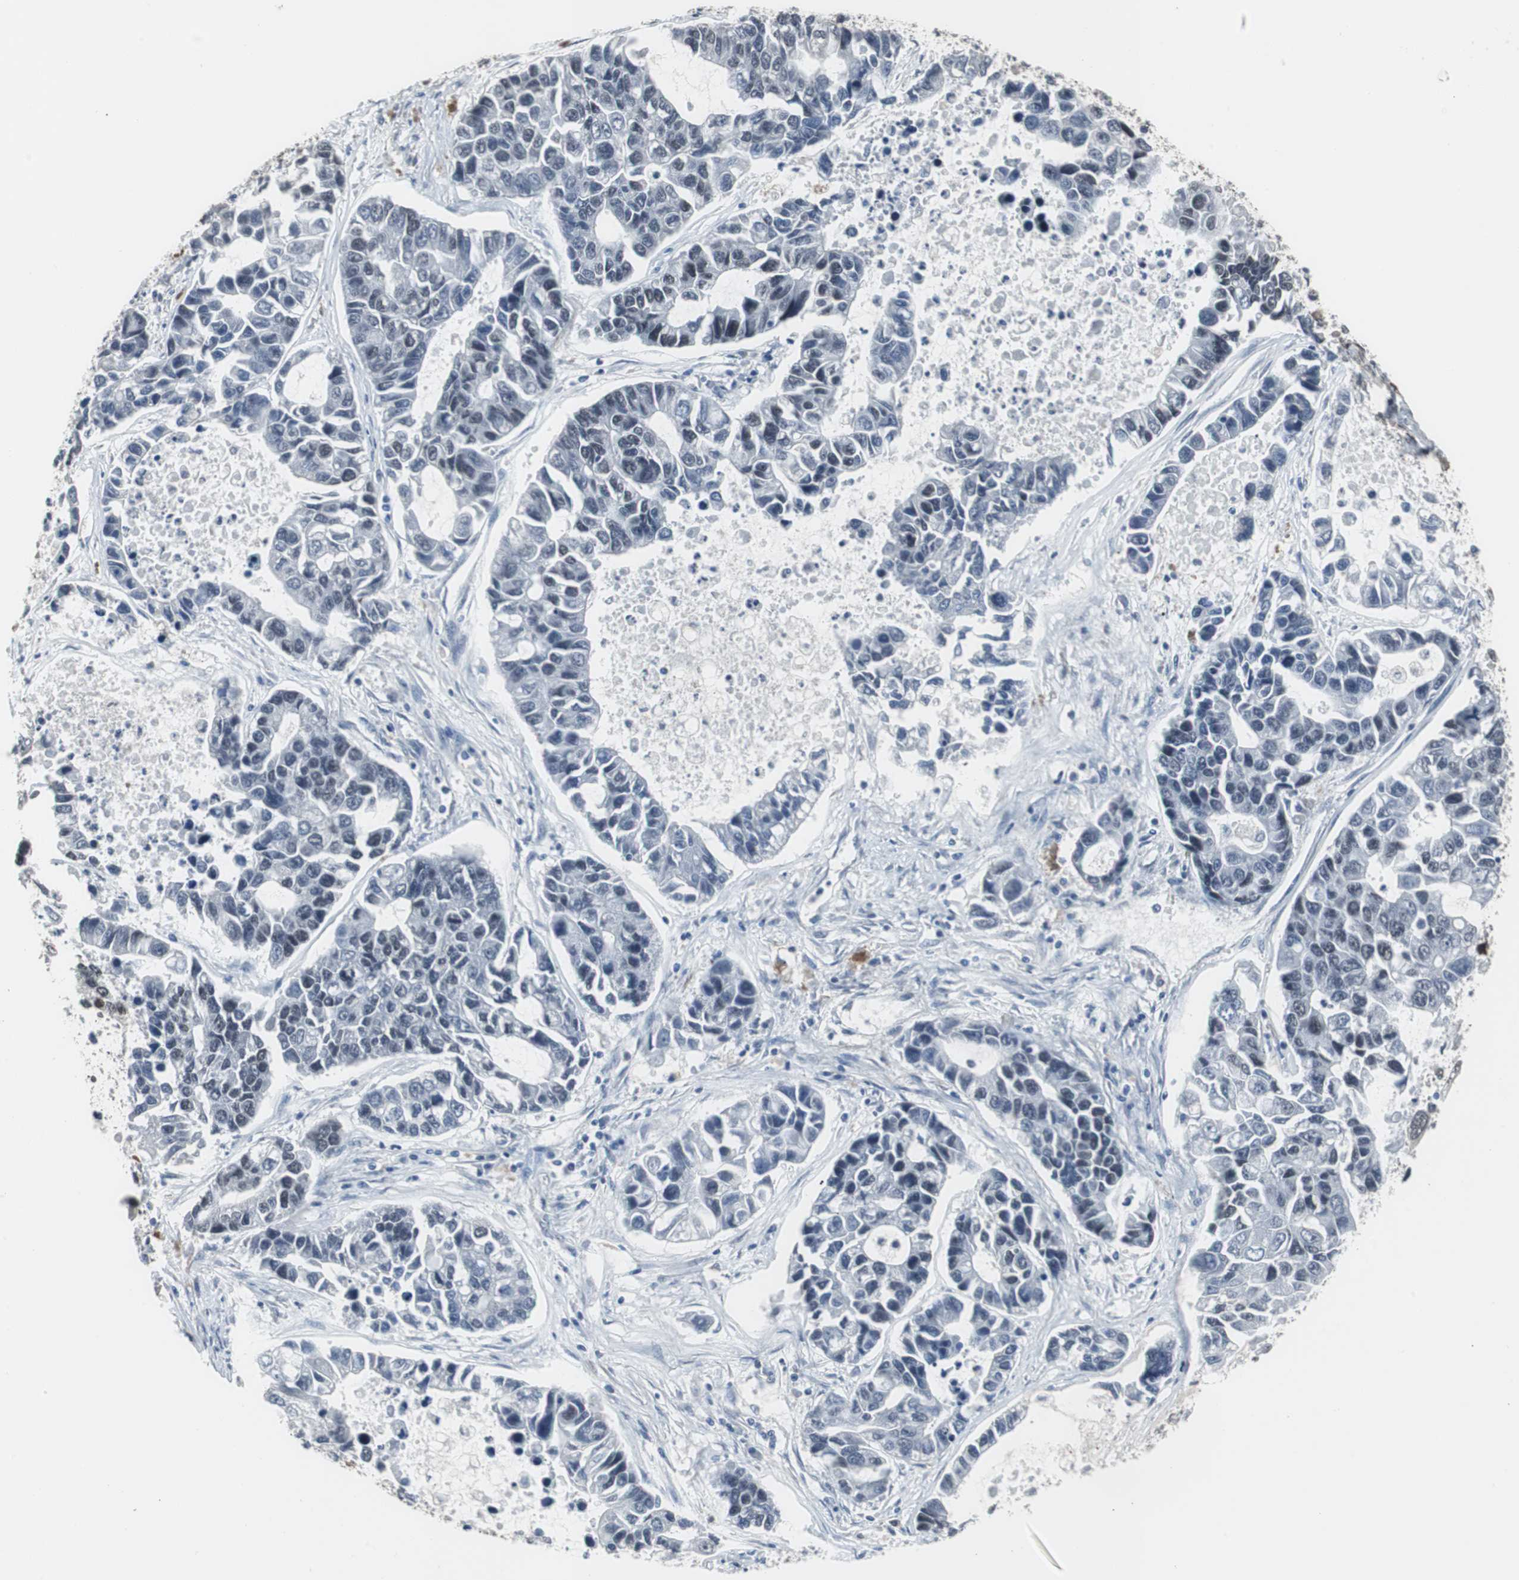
{"staining": {"intensity": "weak", "quantity": "<25%", "location": "nuclear"}, "tissue": "lung cancer", "cell_type": "Tumor cells", "image_type": "cancer", "snomed": [{"axis": "morphology", "description": "Adenocarcinoma, NOS"}, {"axis": "topography", "description": "Lung"}], "caption": "IHC of lung cancer demonstrates no positivity in tumor cells.", "gene": "FOXP4", "patient": {"sex": "female", "age": 51}}